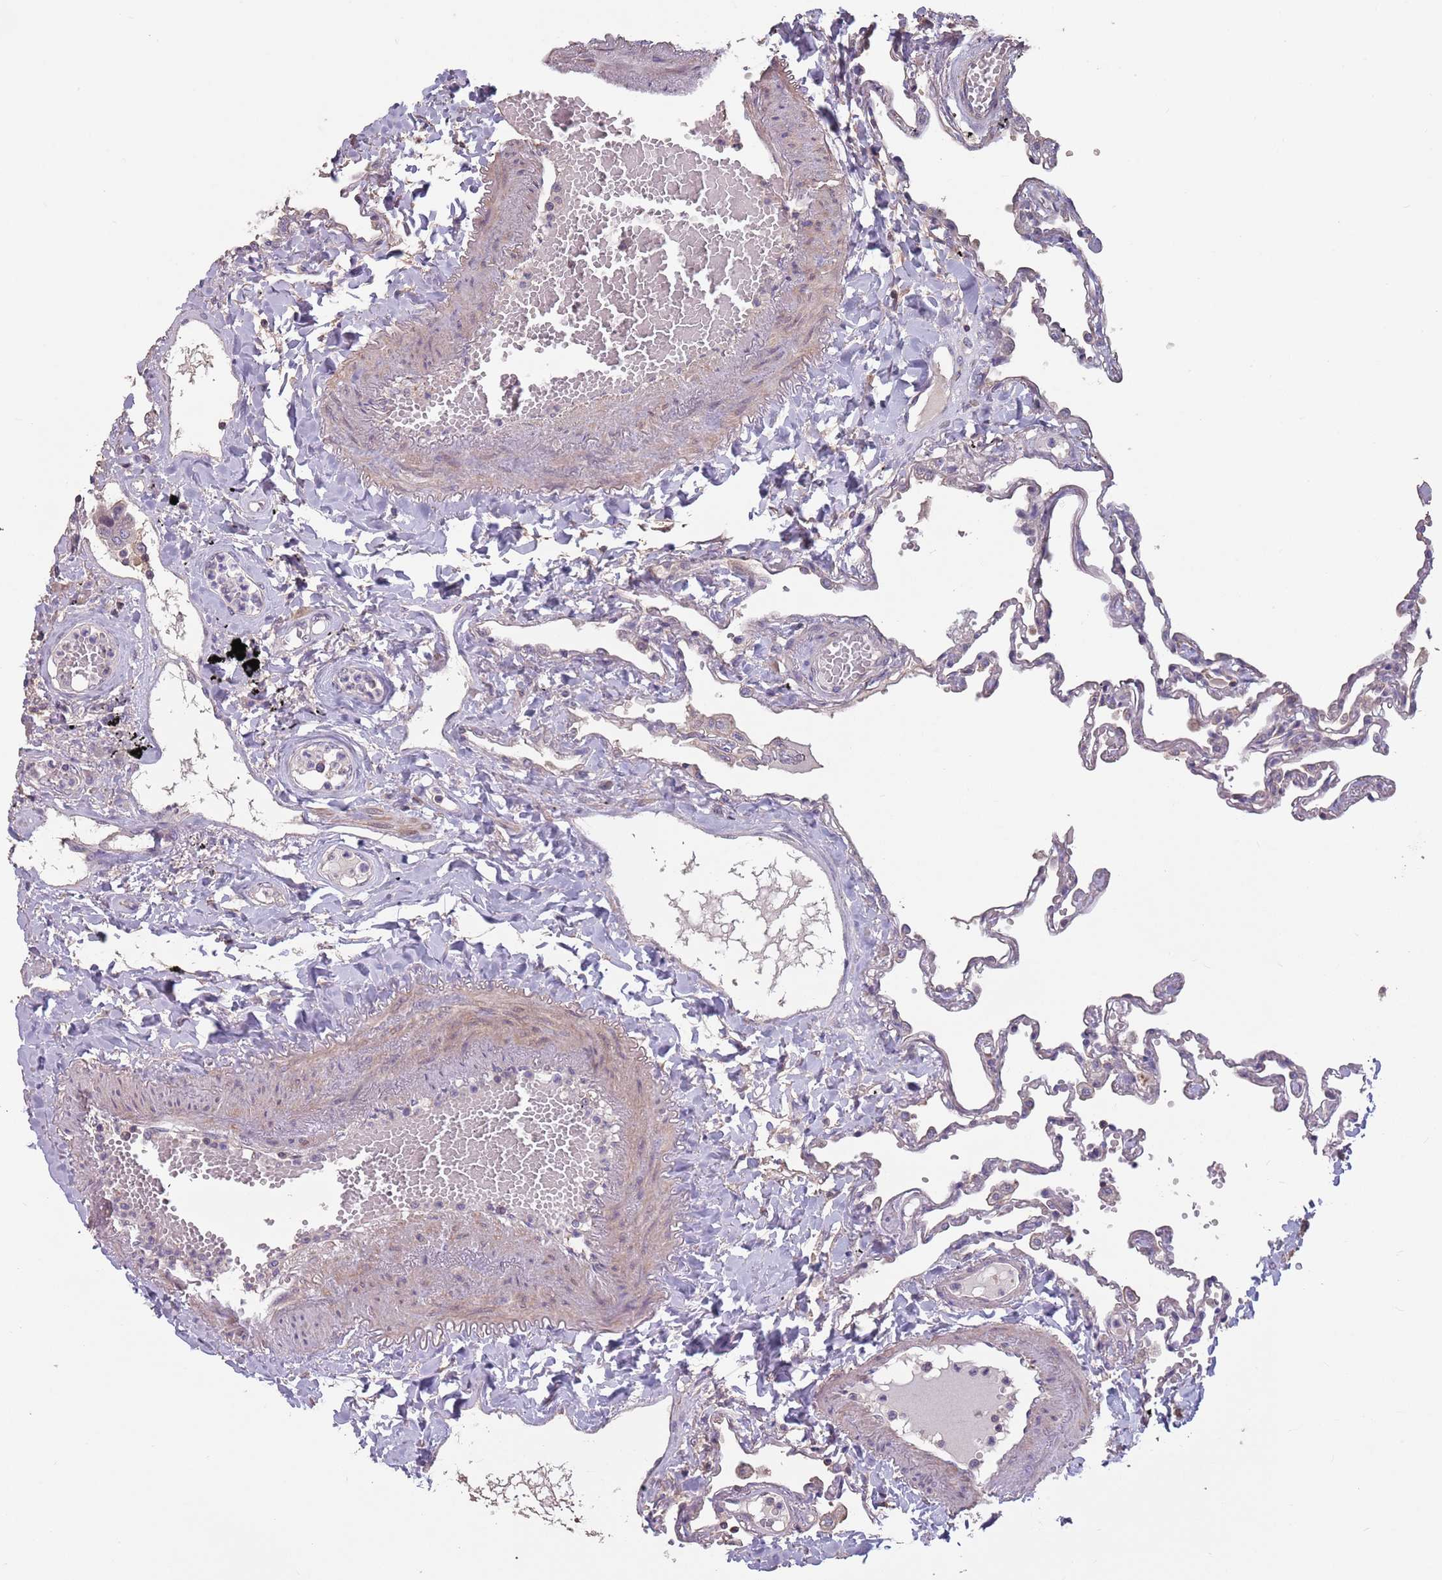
{"staining": {"intensity": "negative", "quantity": "none", "location": "none"}, "tissue": "lung", "cell_type": "Alveolar cells", "image_type": "normal", "snomed": [{"axis": "morphology", "description": "Normal tissue, NOS"}, {"axis": "topography", "description": "Lung"}], "caption": "Micrograph shows no protein positivity in alveolar cells of normal lung.", "gene": "MBD3L1", "patient": {"sex": "female", "age": 67}}